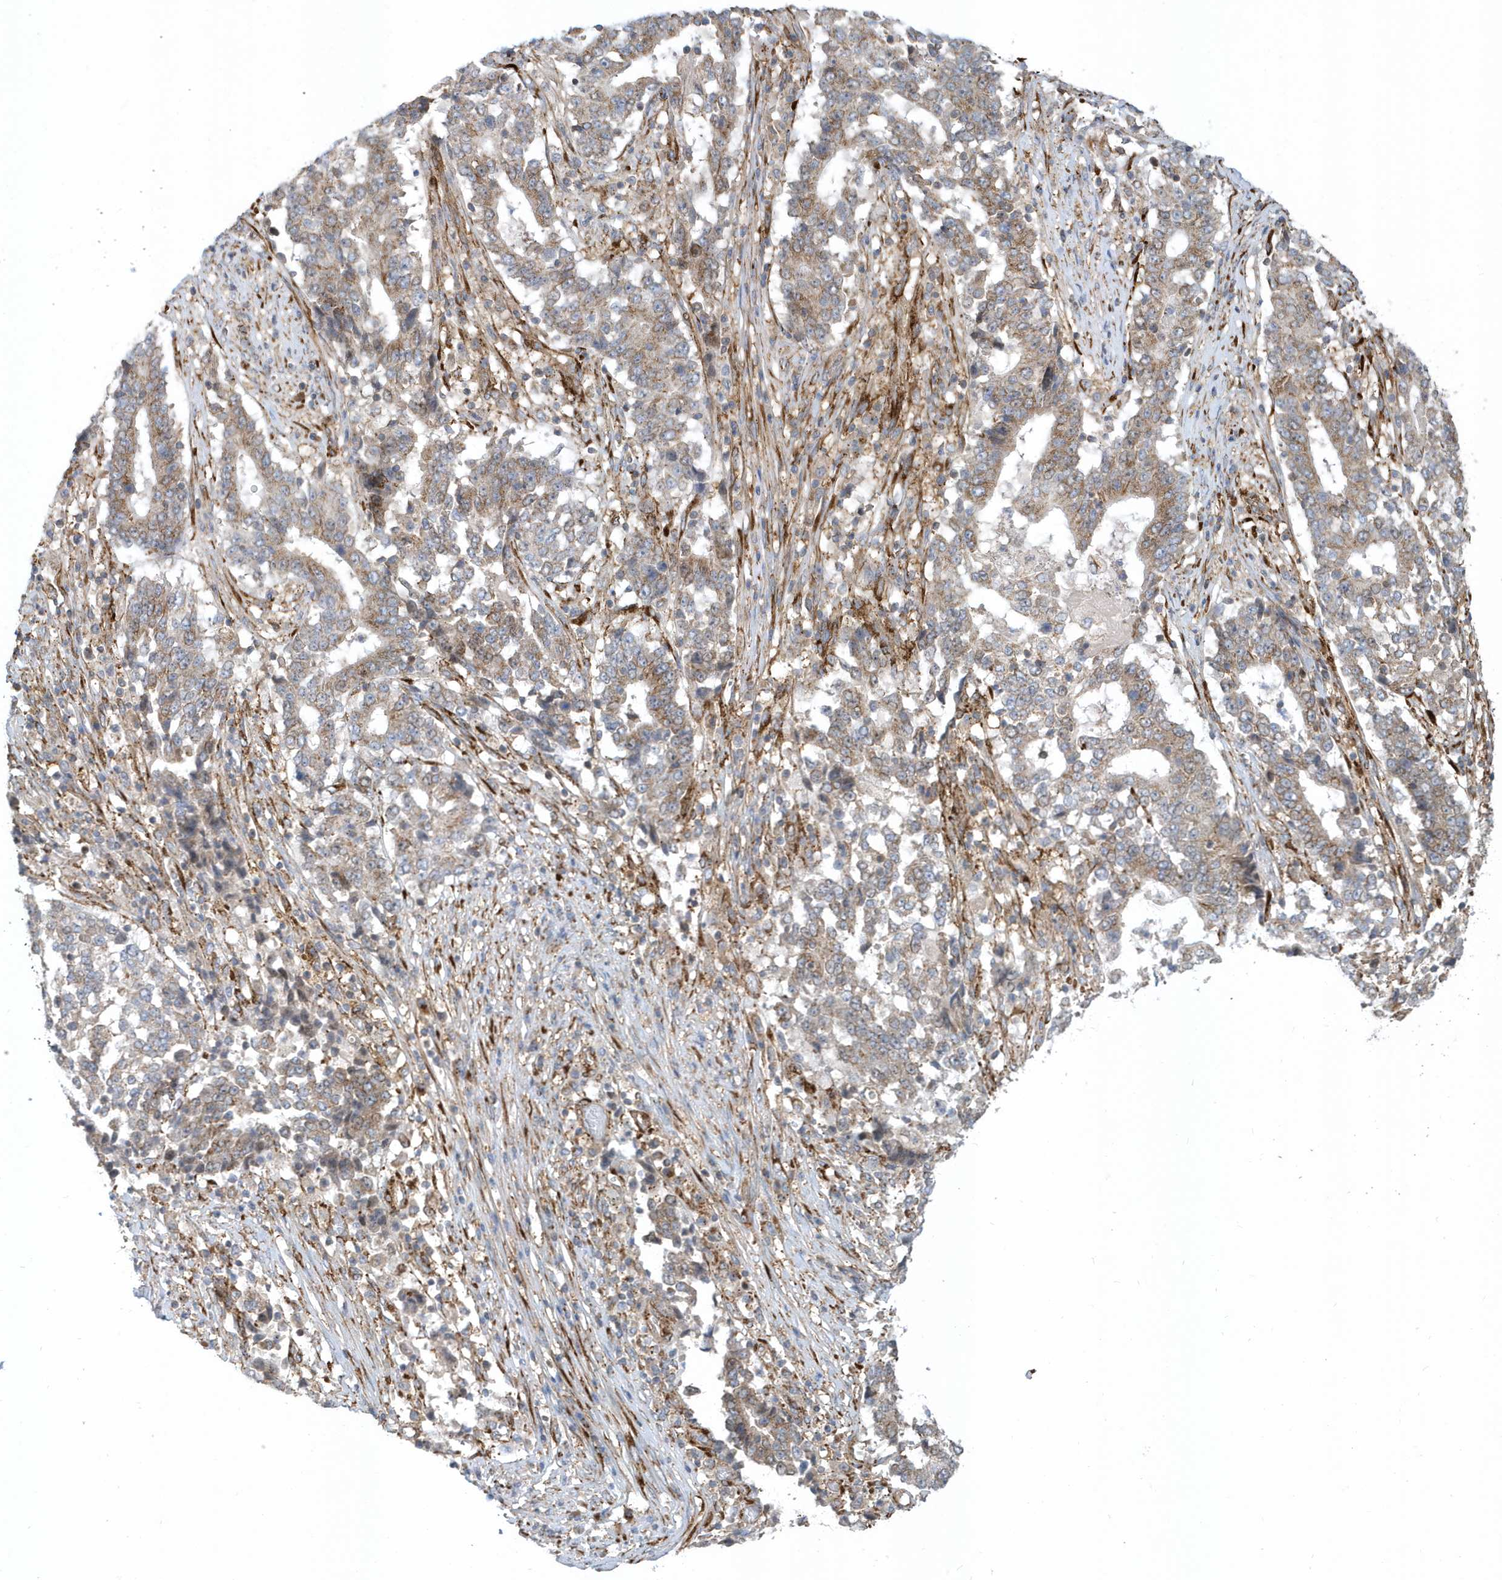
{"staining": {"intensity": "moderate", "quantity": "25%-75%", "location": "cytoplasmic/membranous"}, "tissue": "stomach cancer", "cell_type": "Tumor cells", "image_type": "cancer", "snomed": [{"axis": "morphology", "description": "Adenocarcinoma, NOS"}, {"axis": "topography", "description": "Stomach"}], "caption": "Stomach adenocarcinoma tissue reveals moderate cytoplasmic/membranous expression in approximately 25%-75% of tumor cells The staining was performed using DAB, with brown indicating positive protein expression. Nuclei are stained blue with hematoxylin.", "gene": "HRH4", "patient": {"sex": "male", "age": 59}}